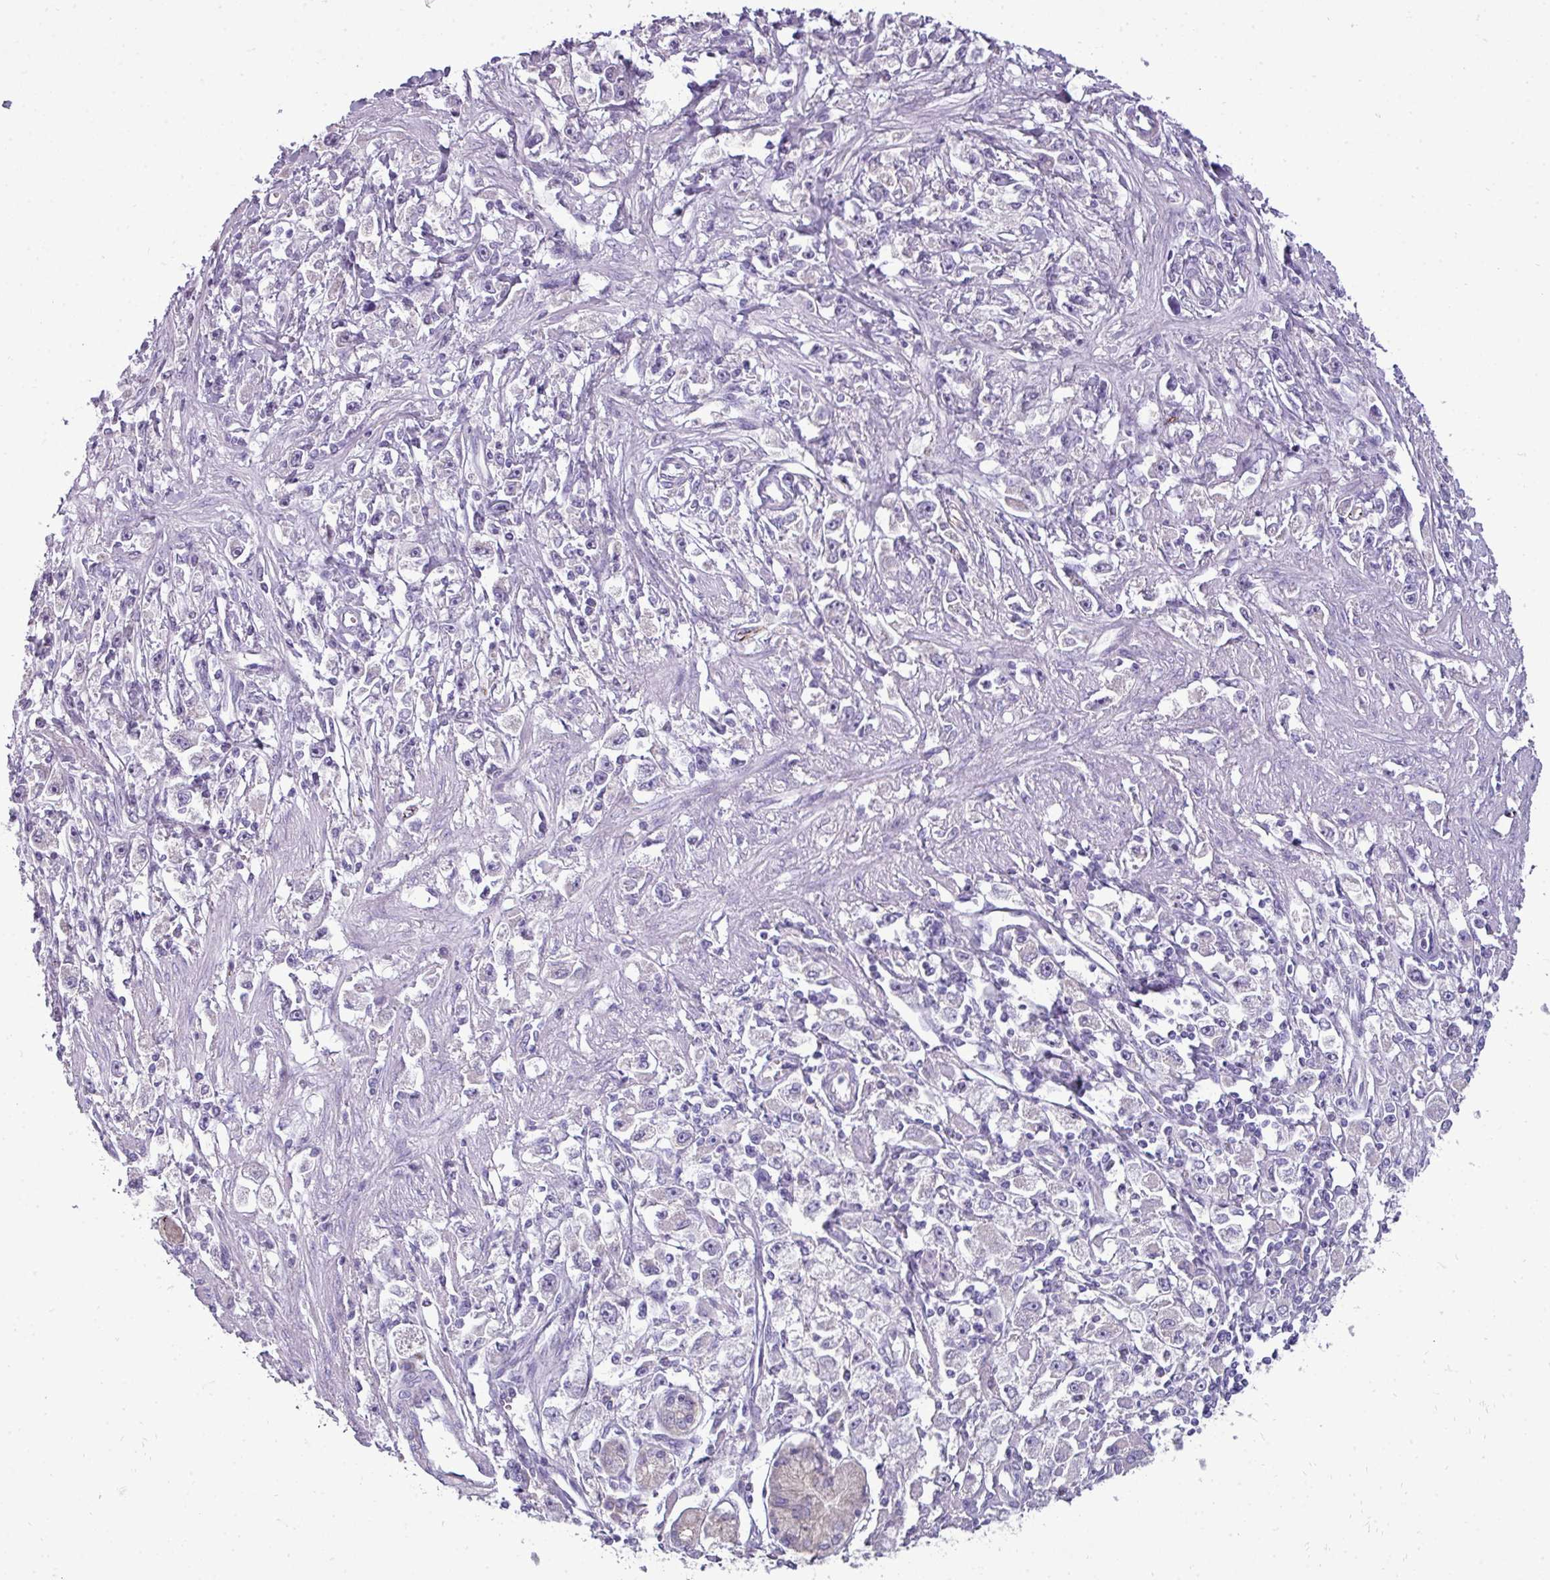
{"staining": {"intensity": "negative", "quantity": "none", "location": "none"}, "tissue": "stomach cancer", "cell_type": "Tumor cells", "image_type": "cancer", "snomed": [{"axis": "morphology", "description": "Adenocarcinoma, NOS"}, {"axis": "topography", "description": "Stomach"}], "caption": "An immunohistochemistry photomicrograph of adenocarcinoma (stomach) is shown. There is no staining in tumor cells of adenocarcinoma (stomach). The staining was performed using DAB (3,3'-diaminobenzidine) to visualize the protein expression in brown, while the nuclei were stained in blue with hematoxylin (Magnification: 20x).", "gene": "DNAAF9", "patient": {"sex": "female", "age": 59}}